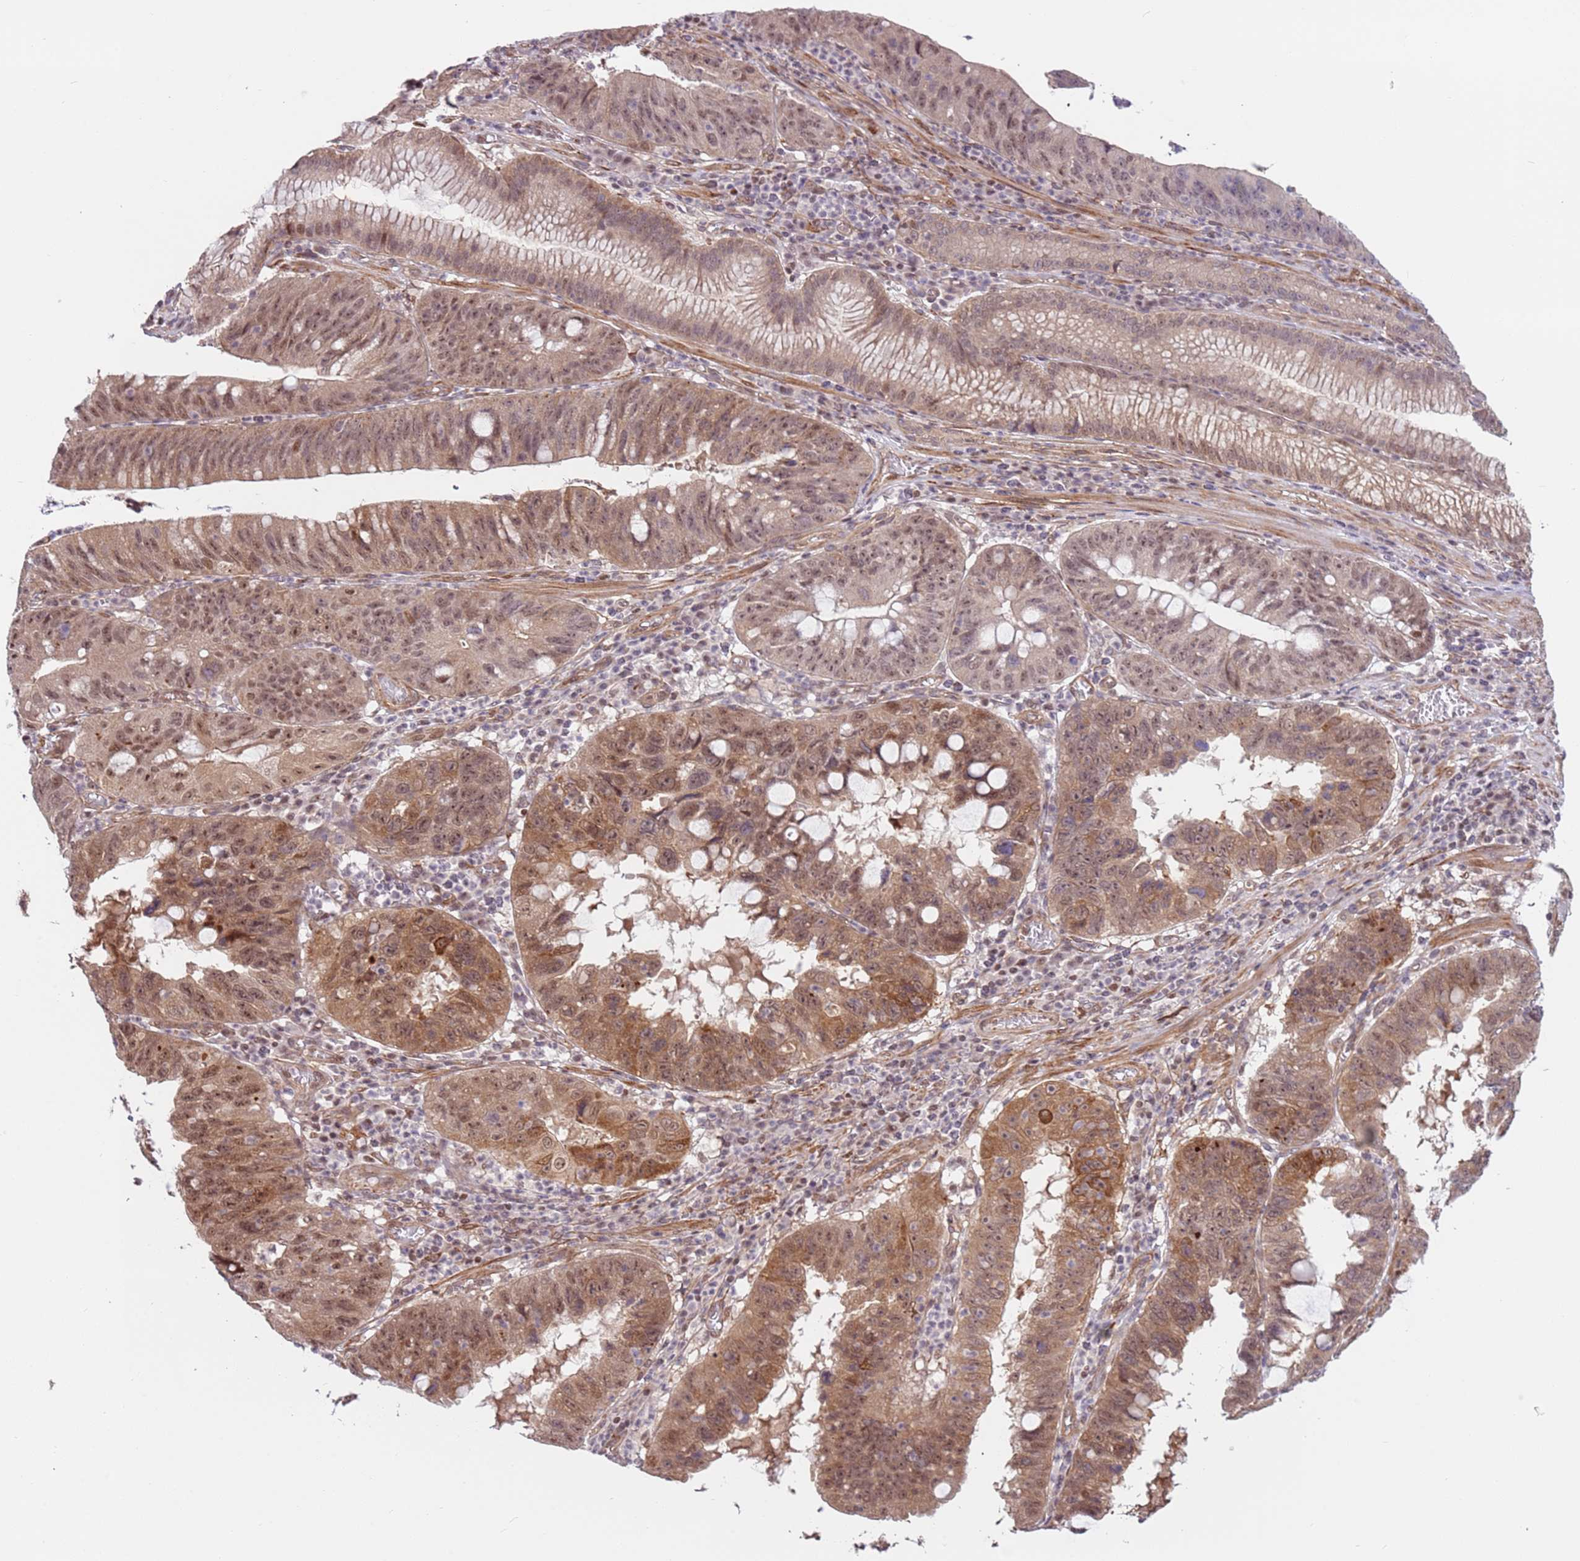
{"staining": {"intensity": "moderate", "quantity": ">75%", "location": "cytoplasmic/membranous,nuclear"}, "tissue": "stomach cancer", "cell_type": "Tumor cells", "image_type": "cancer", "snomed": [{"axis": "morphology", "description": "Adenocarcinoma, NOS"}, {"axis": "topography", "description": "Stomach"}], "caption": "IHC micrograph of stomach cancer stained for a protein (brown), which demonstrates medium levels of moderate cytoplasmic/membranous and nuclear expression in about >75% of tumor cells.", "gene": "DCAF4", "patient": {"sex": "male", "age": 59}}